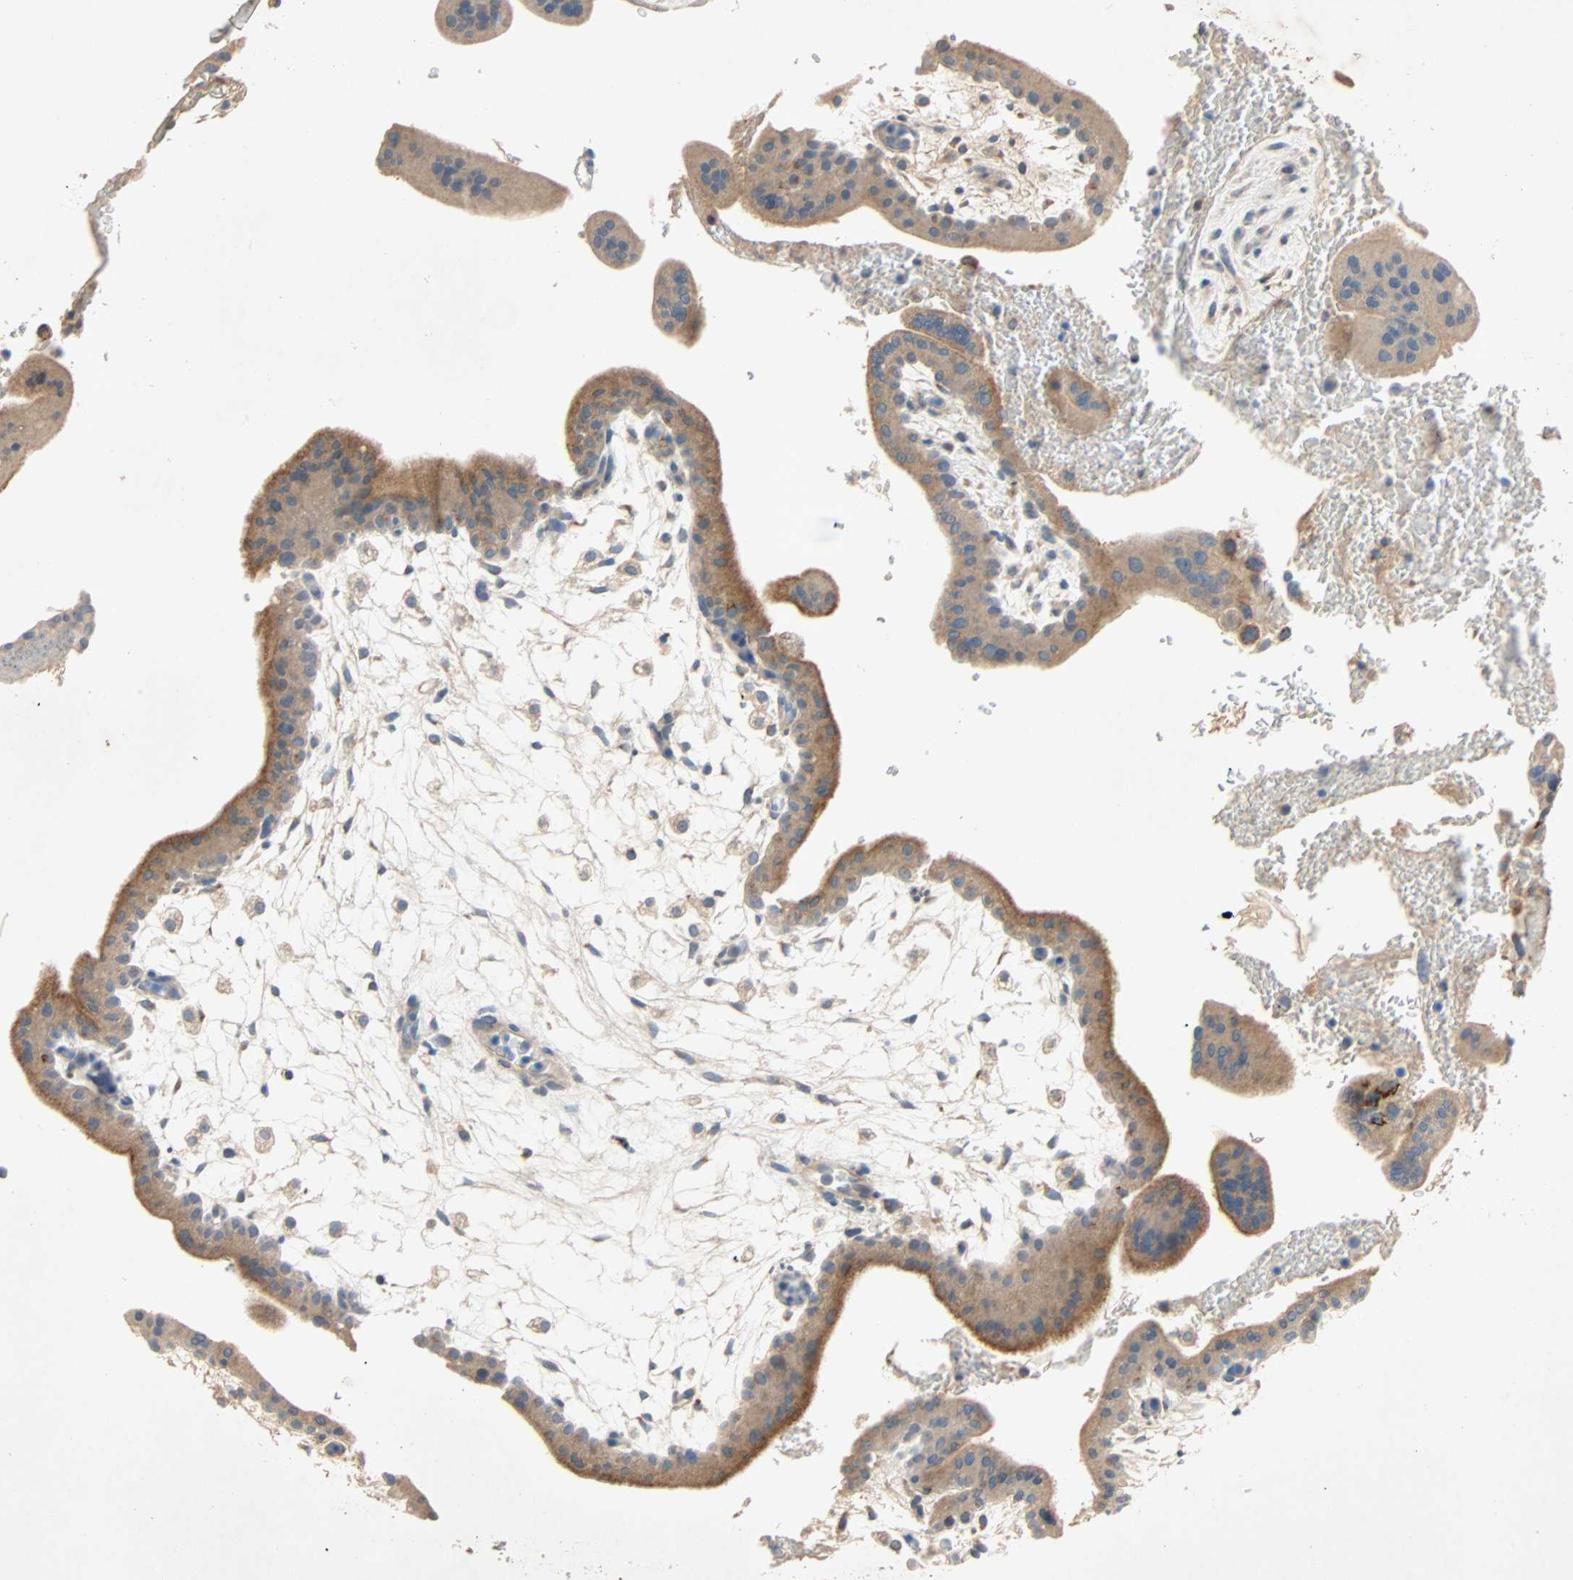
{"staining": {"intensity": "weak", "quantity": ">75%", "location": "cytoplasmic/membranous"}, "tissue": "placenta", "cell_type": "Decidual cells", "image_type": "normal", "snomed": [{"axis": "morphology", "description": "Normal tissue, NOS"}, {"axis": "topography", "description": "Placenta"}], "caption": "Protein expression analysis of normal human placenta reveals weak cytoplasmic/membranous staining in about >75% of decidual cells. (DAB IHC, brown staining for protein, blue staining for nuclei).", "gene": "XYLT1", "patient": {"sex": "female", "age": 35}}